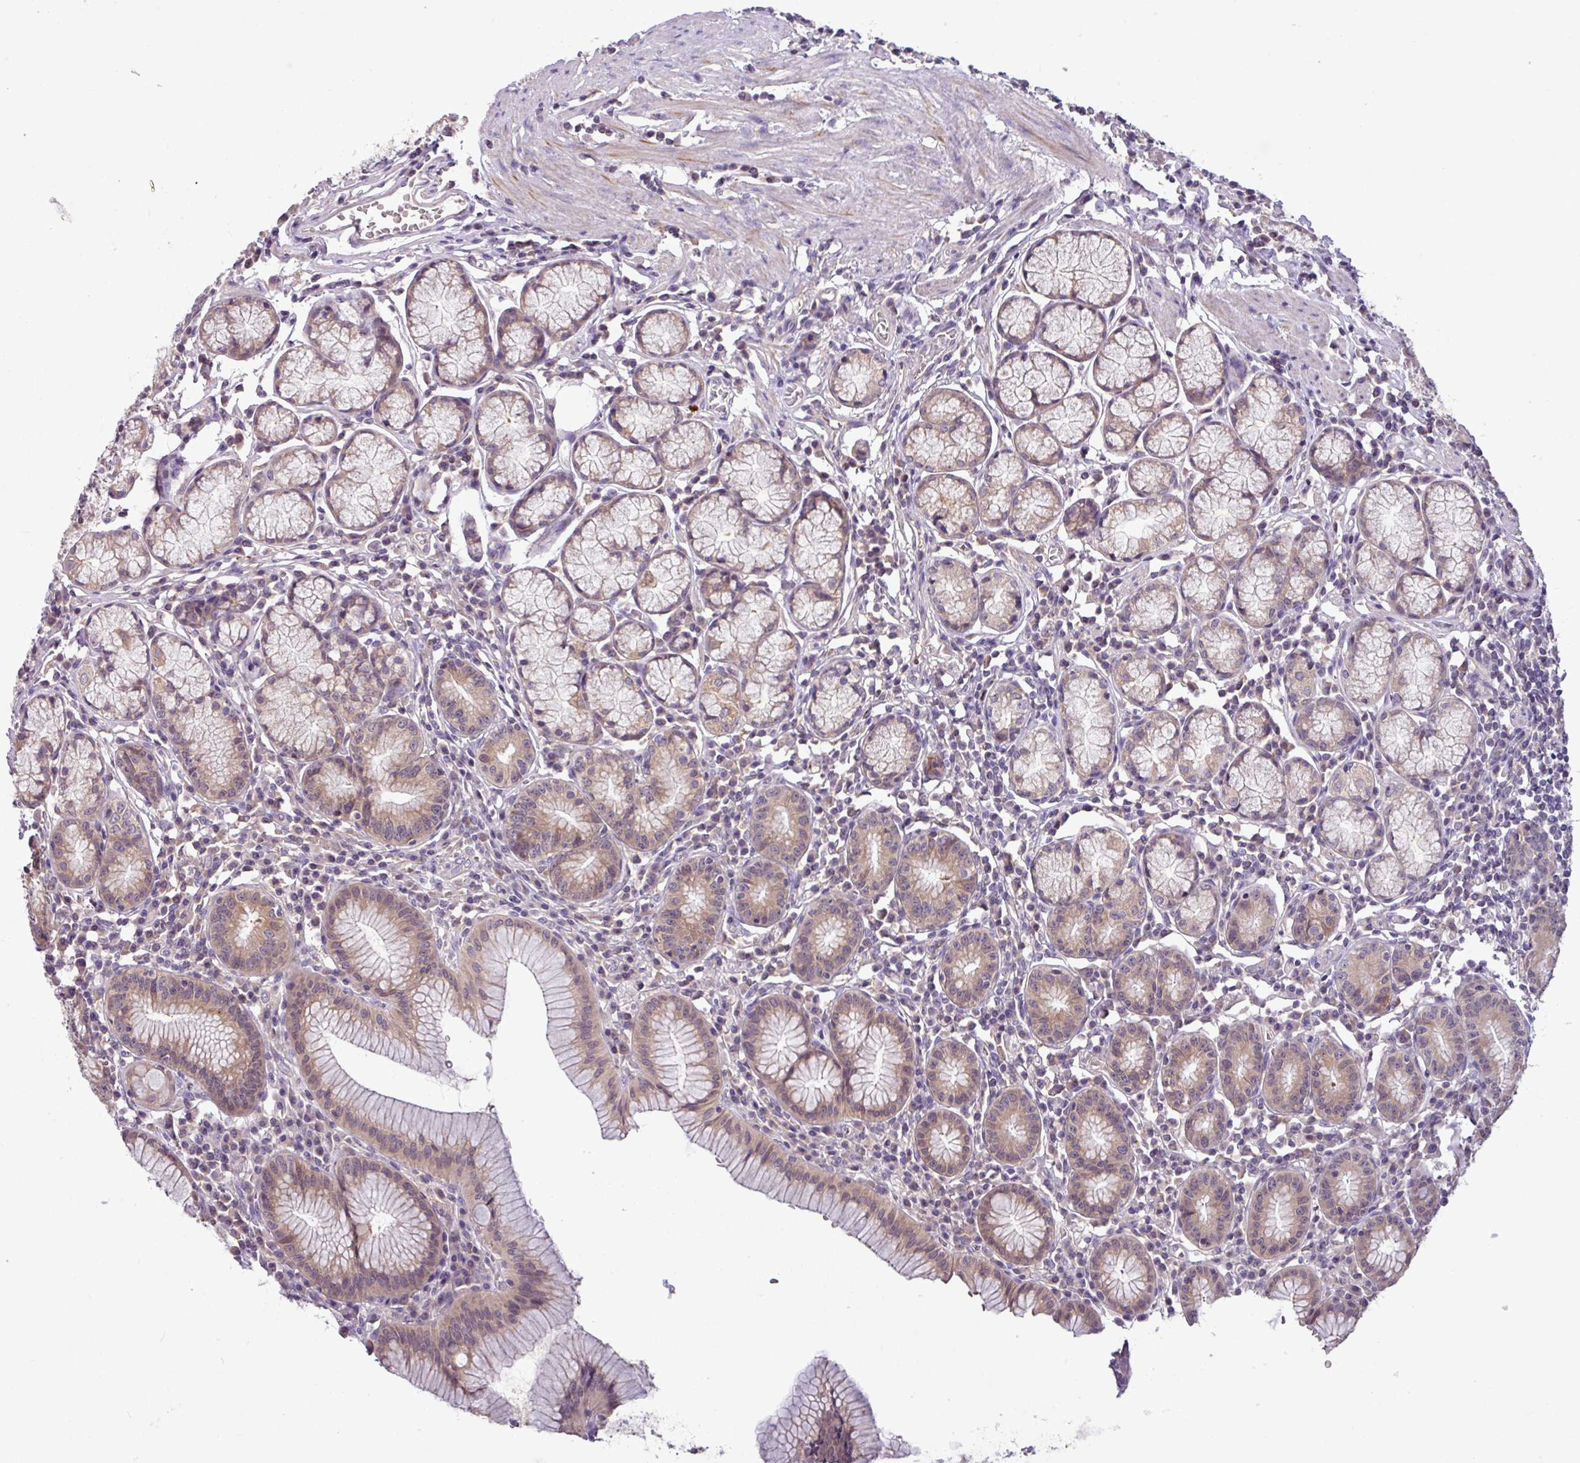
{"staining": {"intensity": "moderate", "quantity": ">75%", "location": "cytoplasmic/membranous"}, "tissue": "stomach", "cell_type": "Glandular cells", "image_type": "normal", "snomed": [{"axis": "morphology", "description": "Normal tissue, NOS"}, {"axis": "topography", "description": "Stomach"}], "caption": "Stomach stained for a protein demonstrates moderate cytoplasmic/membranous positivity in glandular cells. The protein of interest is stained brown, and the nuclei are stained in blue (DAB (3,3'-diaminobenzidine) IHC with brightfield microscopy, high magnification).", "gene": "TMEM62", "patient": {"sex": "male", "age": 55}}